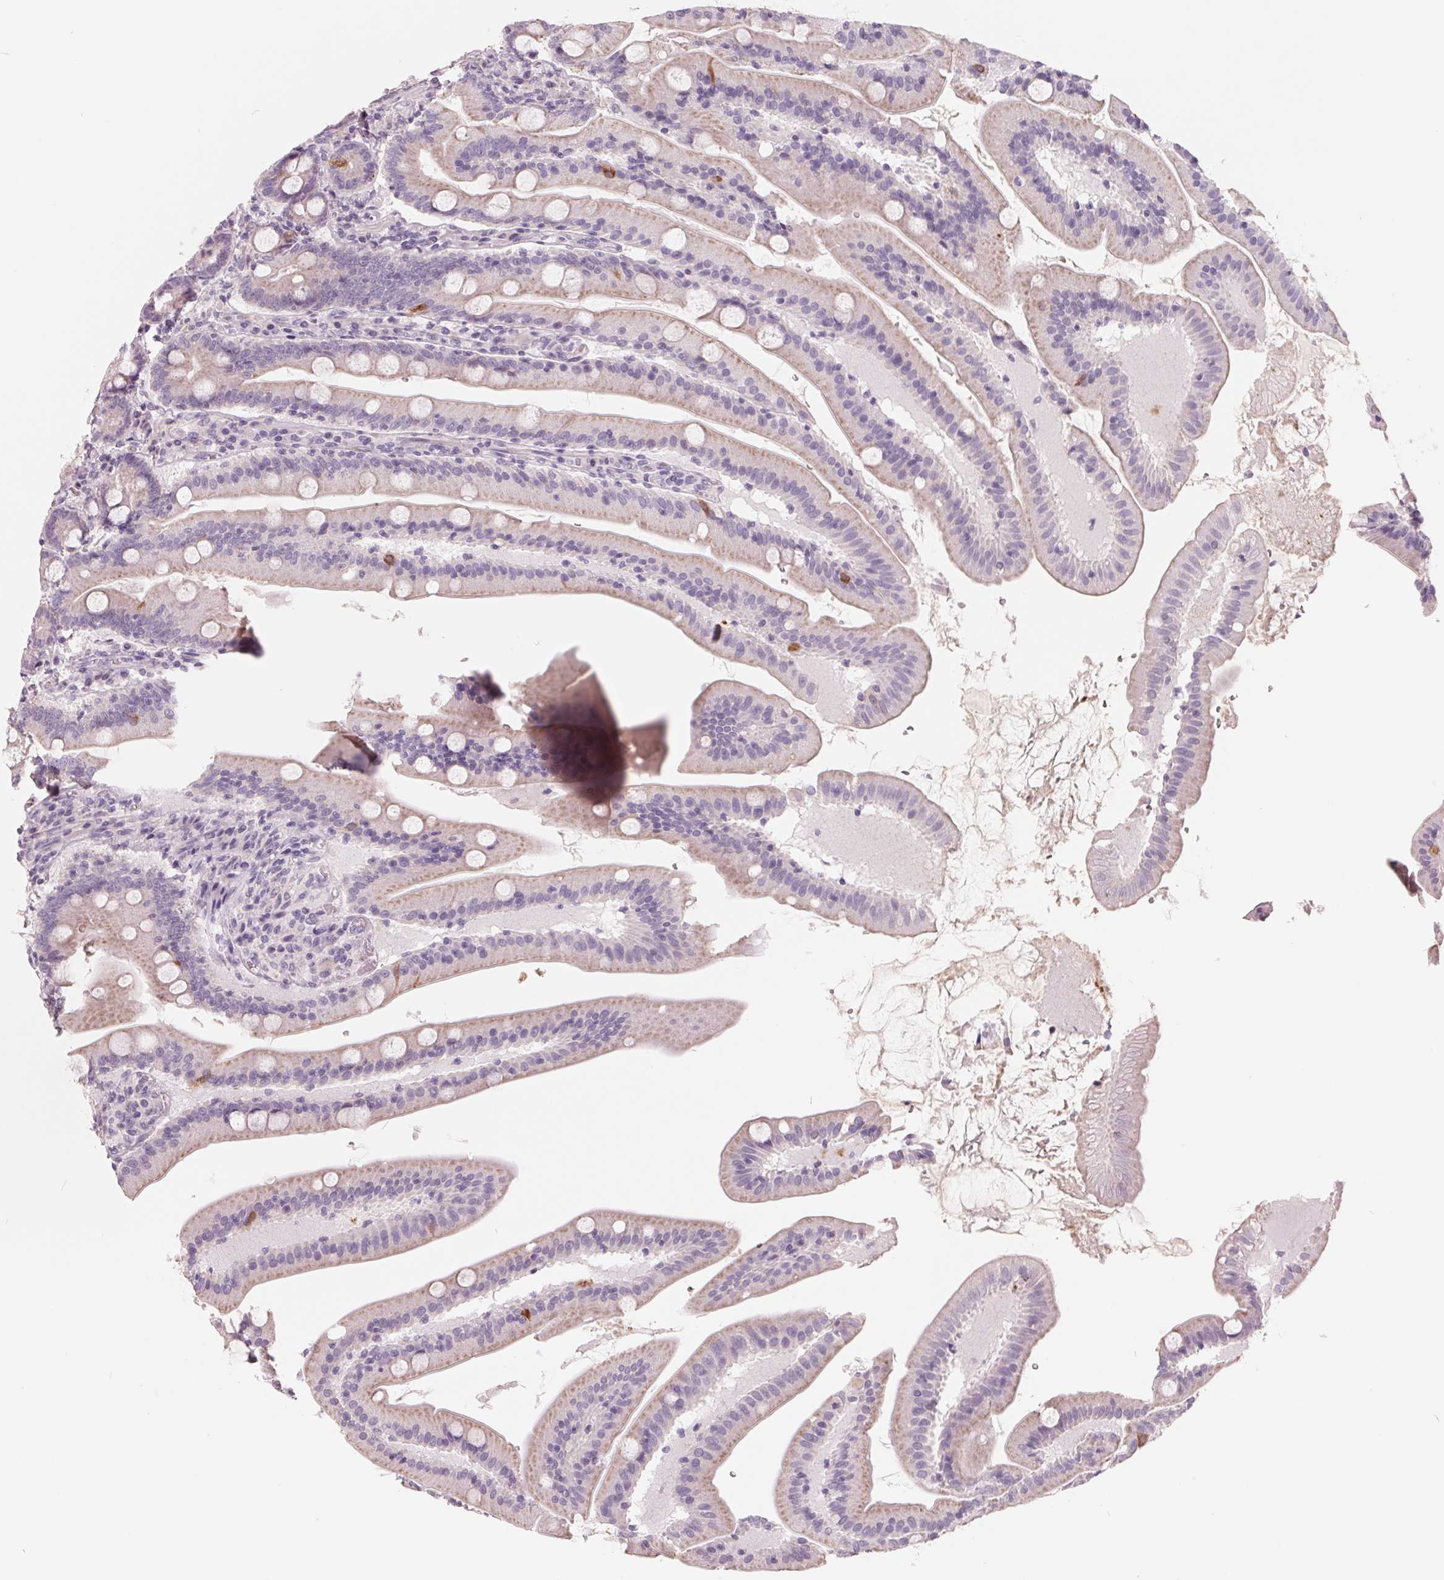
{"staining": {"intensity": "weak", "quantity": "25%-75%", "location": "cytoplasmic/membranous"}, "tissue": "small intestine", "cell_type": "Glandular cells", "image_type": "normal", "snomed": [{"axis": "morphology", "description": "Normal tissue, NOS"}, {"axis": "topography", "description": "Small intestine"}], "caption": "Immunohistochemistry (IHC) (DAB) staining of unremarkable human small intestine exhibits weak cytoplasmic/membranous protein expression in about 25%-75% of glandular cells.", "gene": "FTCD", "patient": {"sex": "male", "age": 37}}